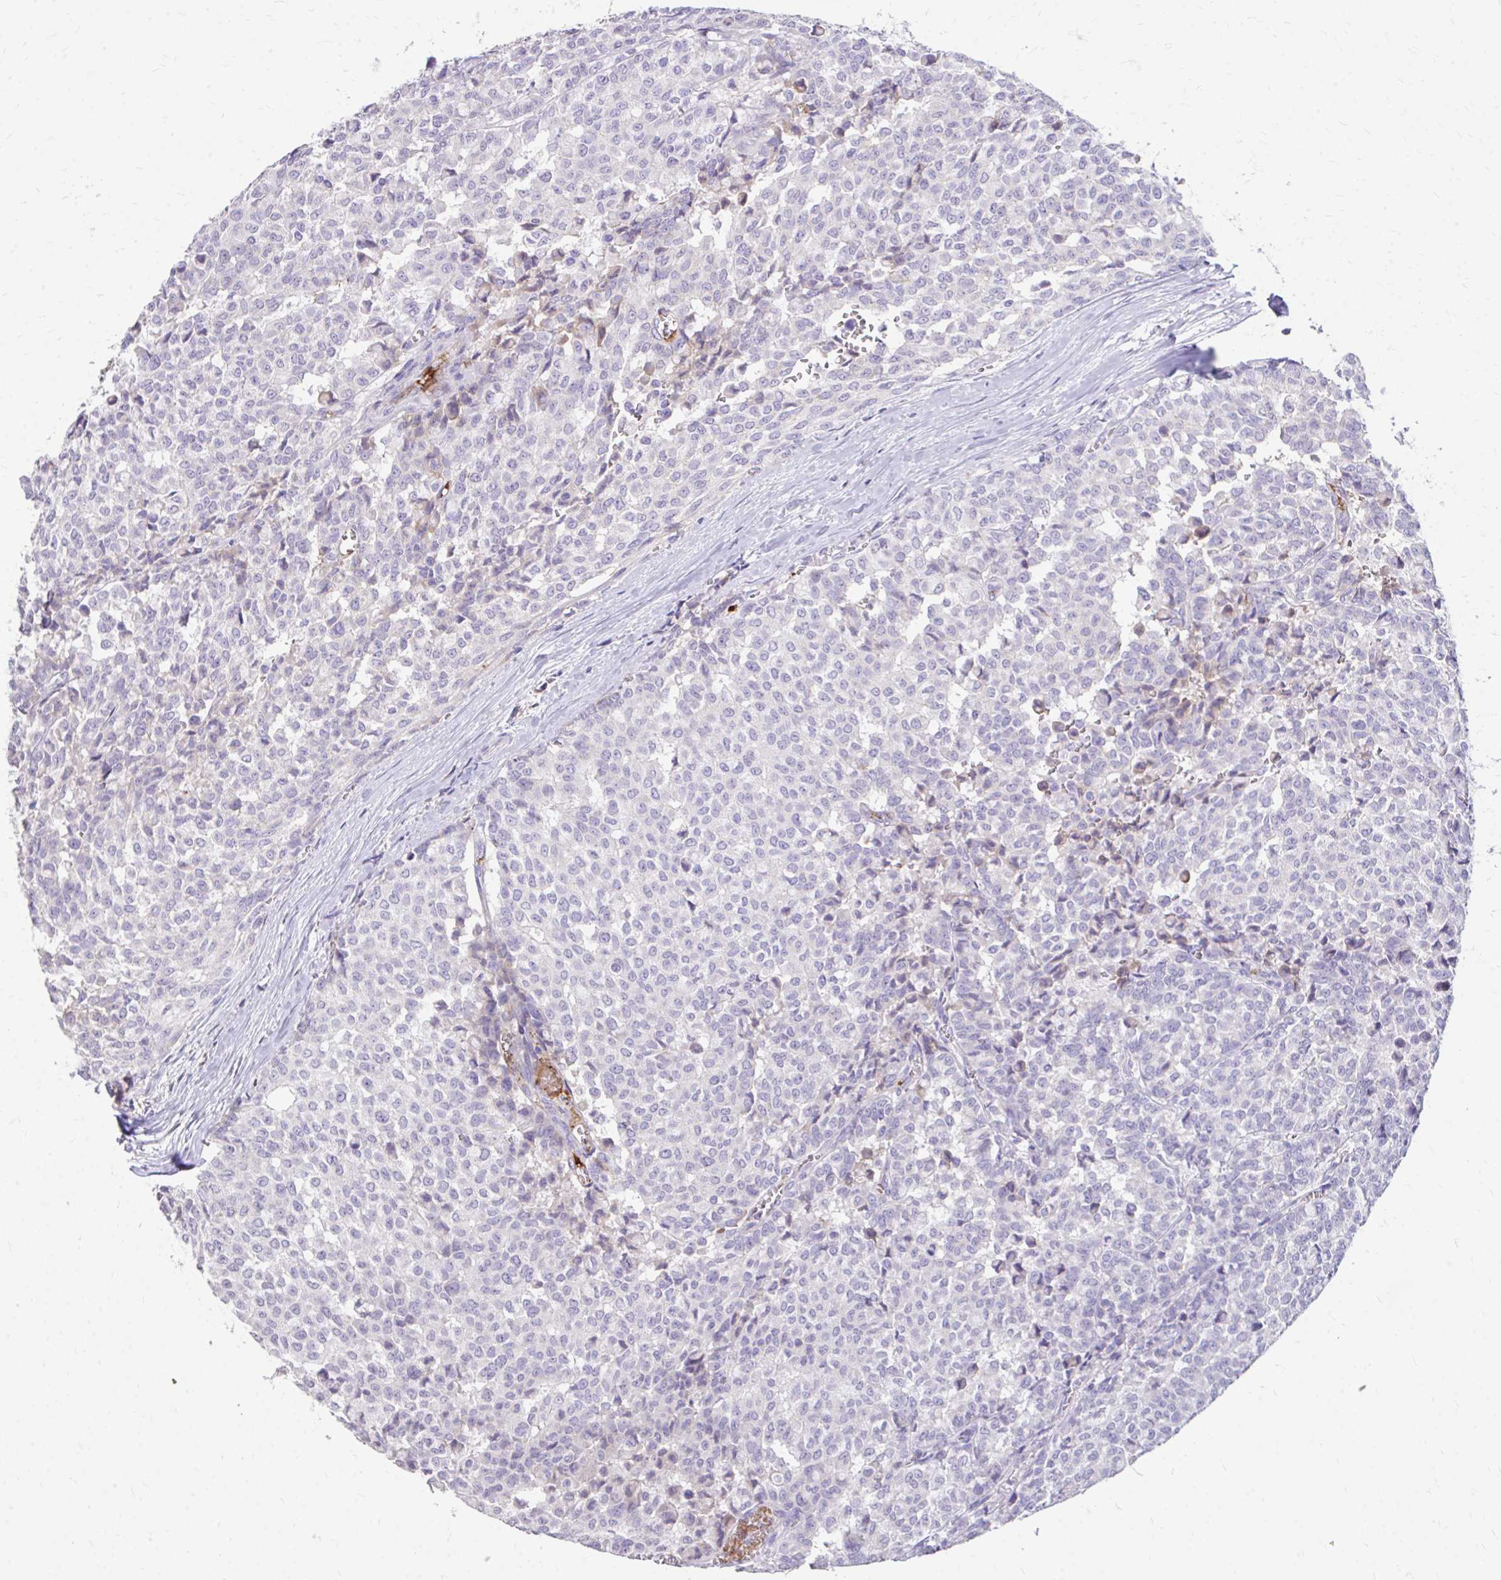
{"staining": {"intensity": "negative", "quantity": "none", "location": "none"}, "tissue": "breast cancer", "cell_type": "Tumor cells", "image_type": "cancer", "snomed": [{"axis": "morphology", "description": "Duct carcinoma"}, {"axis": "topography", "description": "Breast"}], "caption": "A histopathology image of human breast cancer is negative for staining in tumor cells. (IHC, brightfield microscopy, high magnification).", "gene": "CFH", "patient": {"sex": "female", "age": 91}}